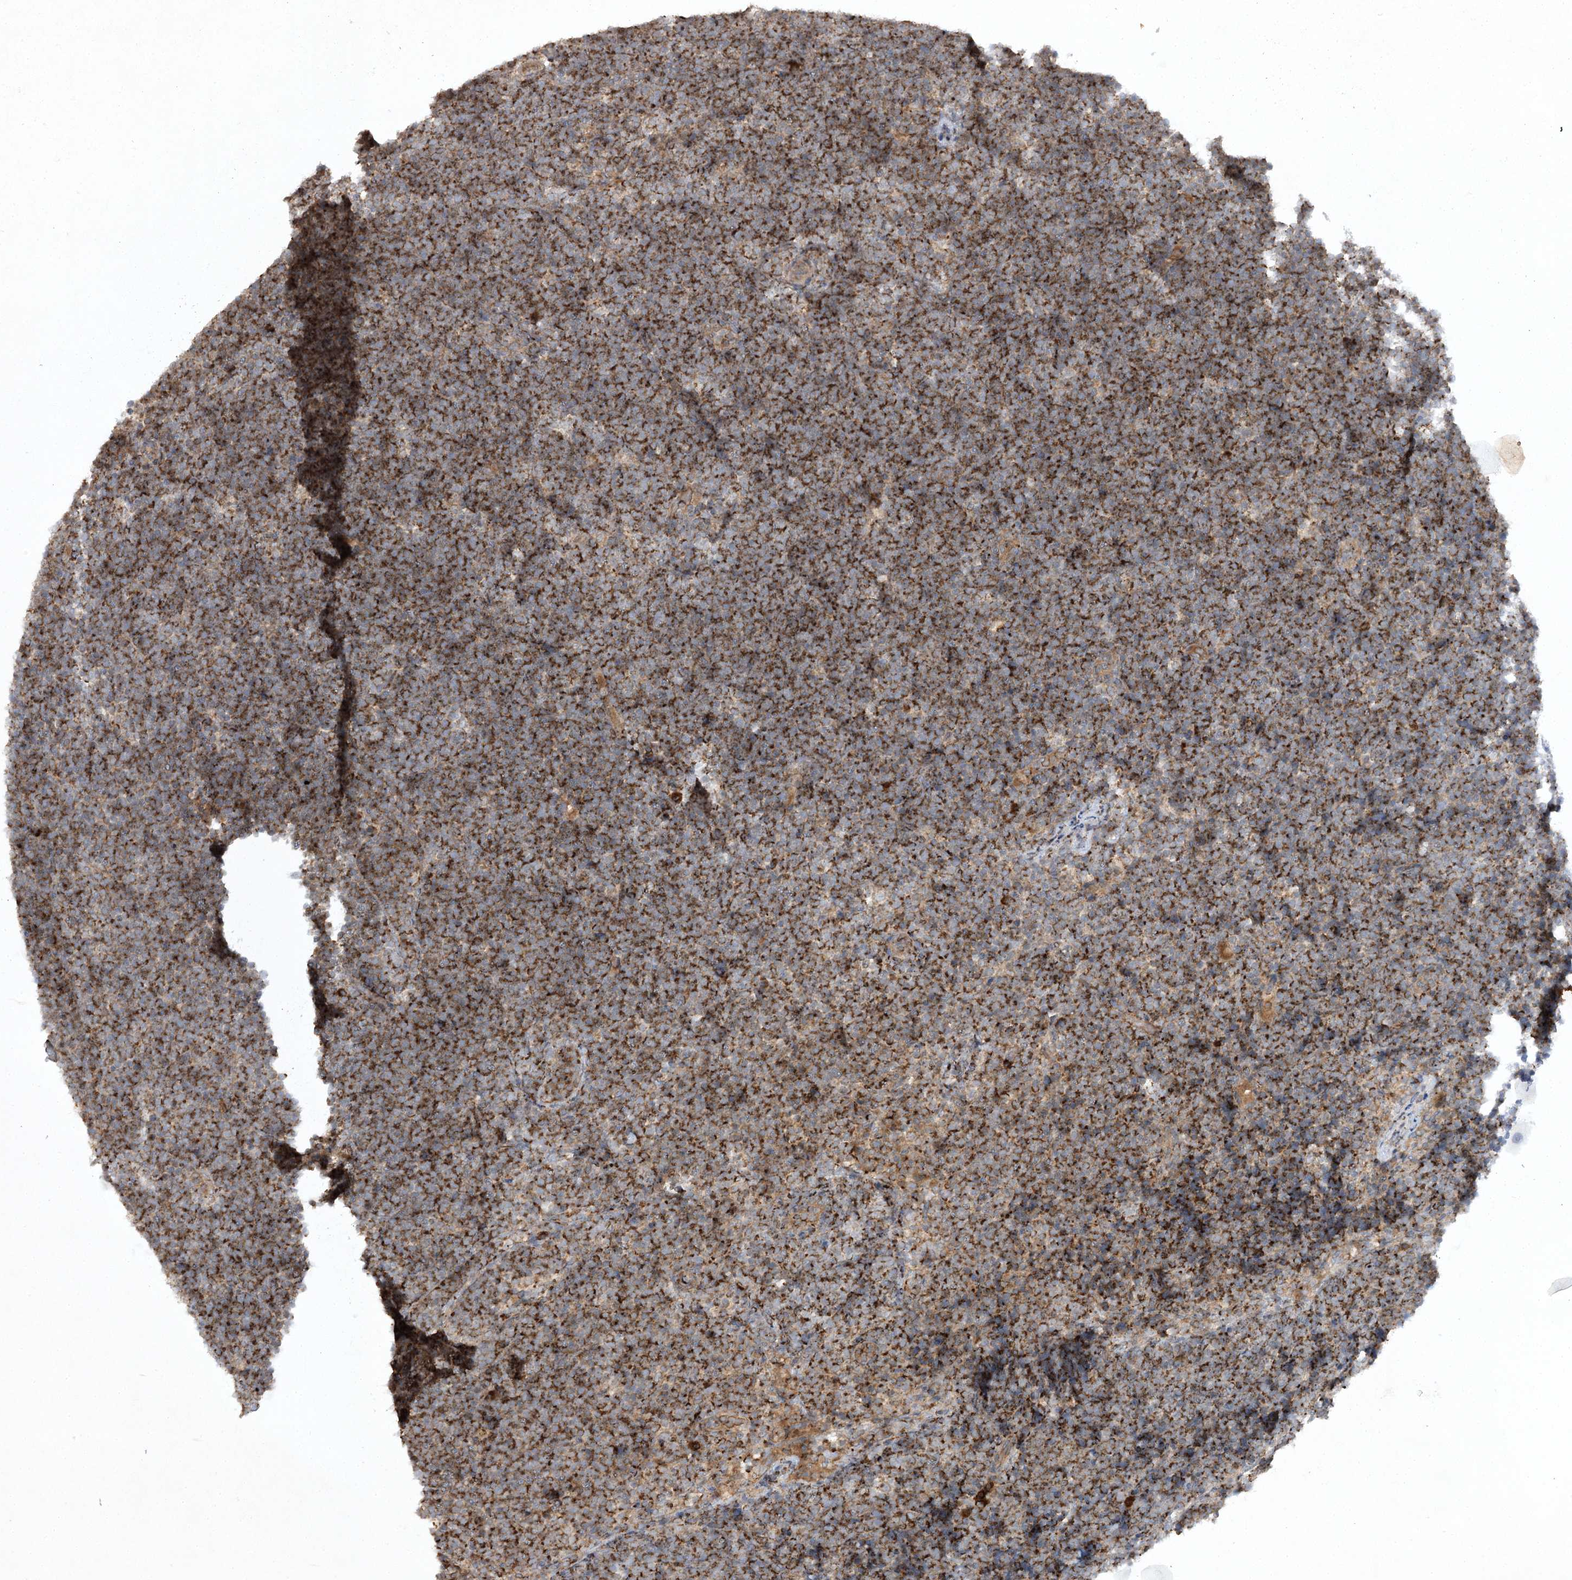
{"staining": {"intensity": "strong", "quantity": ">75%", "location": "cytoplasmic/membranous"}, "tissue": "lymphoma", "cell_type": "Tumor cells", "image_type": "cancer", "snomed": [{"axis": "morphology", "description": "Malignant lymphoma, non-Hodgkin's type, High grade"}, {"axis": "topography", "description": "Lymph node"}], "caption": "Lymphoma tissue displays strong cytoplasmic/membranous staining in about >75% of tumor cells", "gene": "TRAF3IP1", "patient": {"sex": "male", "age": 13}}